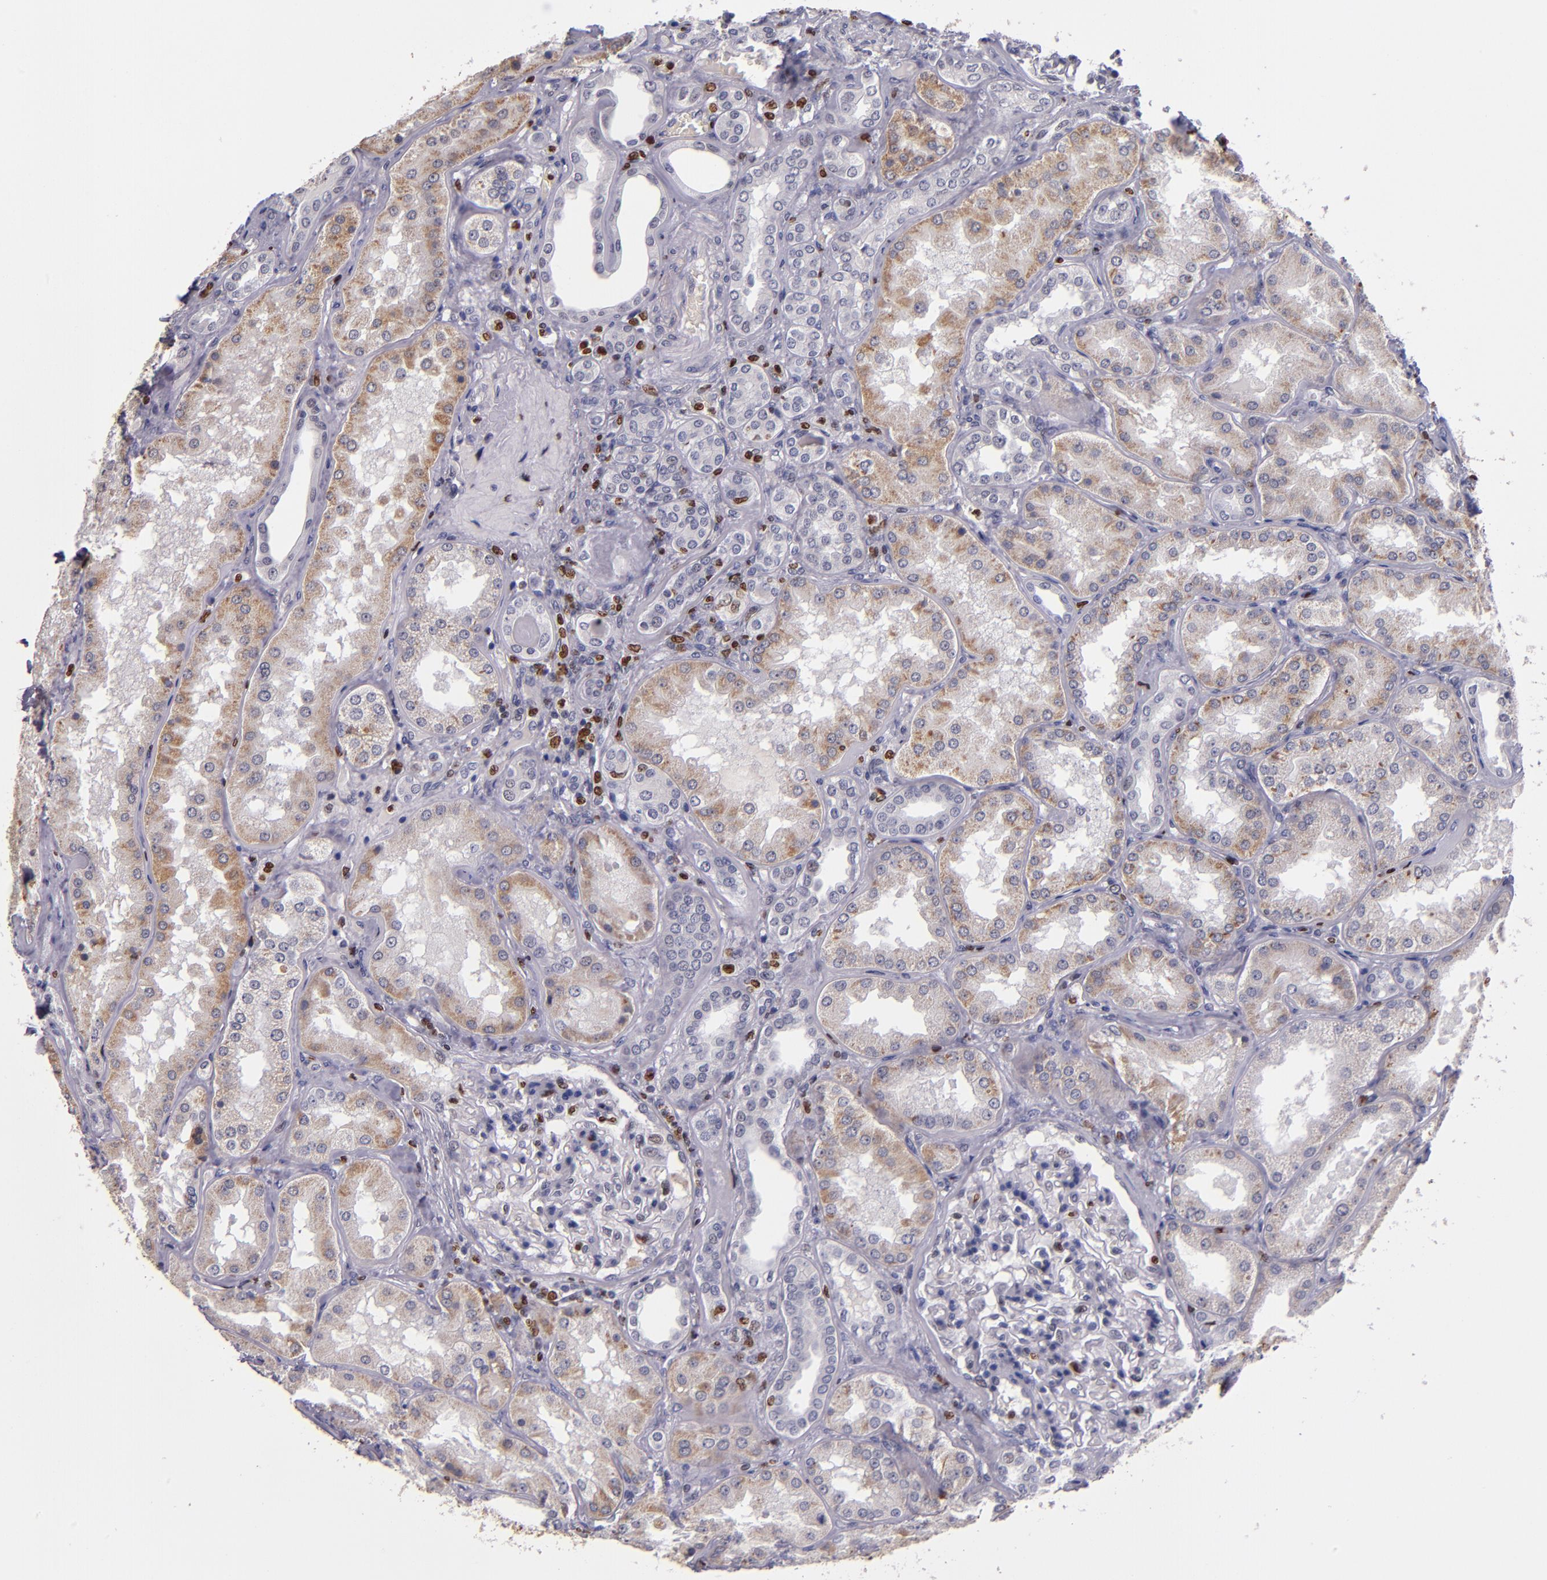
{"staining": {"intensity": "moderate", "quantity": ">75%", "location": "nuclear"}, "tissue": "kidney", "cell_type": "Cells in glomeruli", "image_type": "normal", "snomed": [{"axis": "morphology", "description": "Normal tissue, NOS"}, {"axis": "topography", "description": "Kidney"}], "caption": "High-power microscopy captured an immunohistochemistry image of benign kidney, revealing moderate nuclear expression in approximately >75% of cells in glomeruli.", "gene": "CDKL5", "patient": {"sex": "female", "age": 56}}